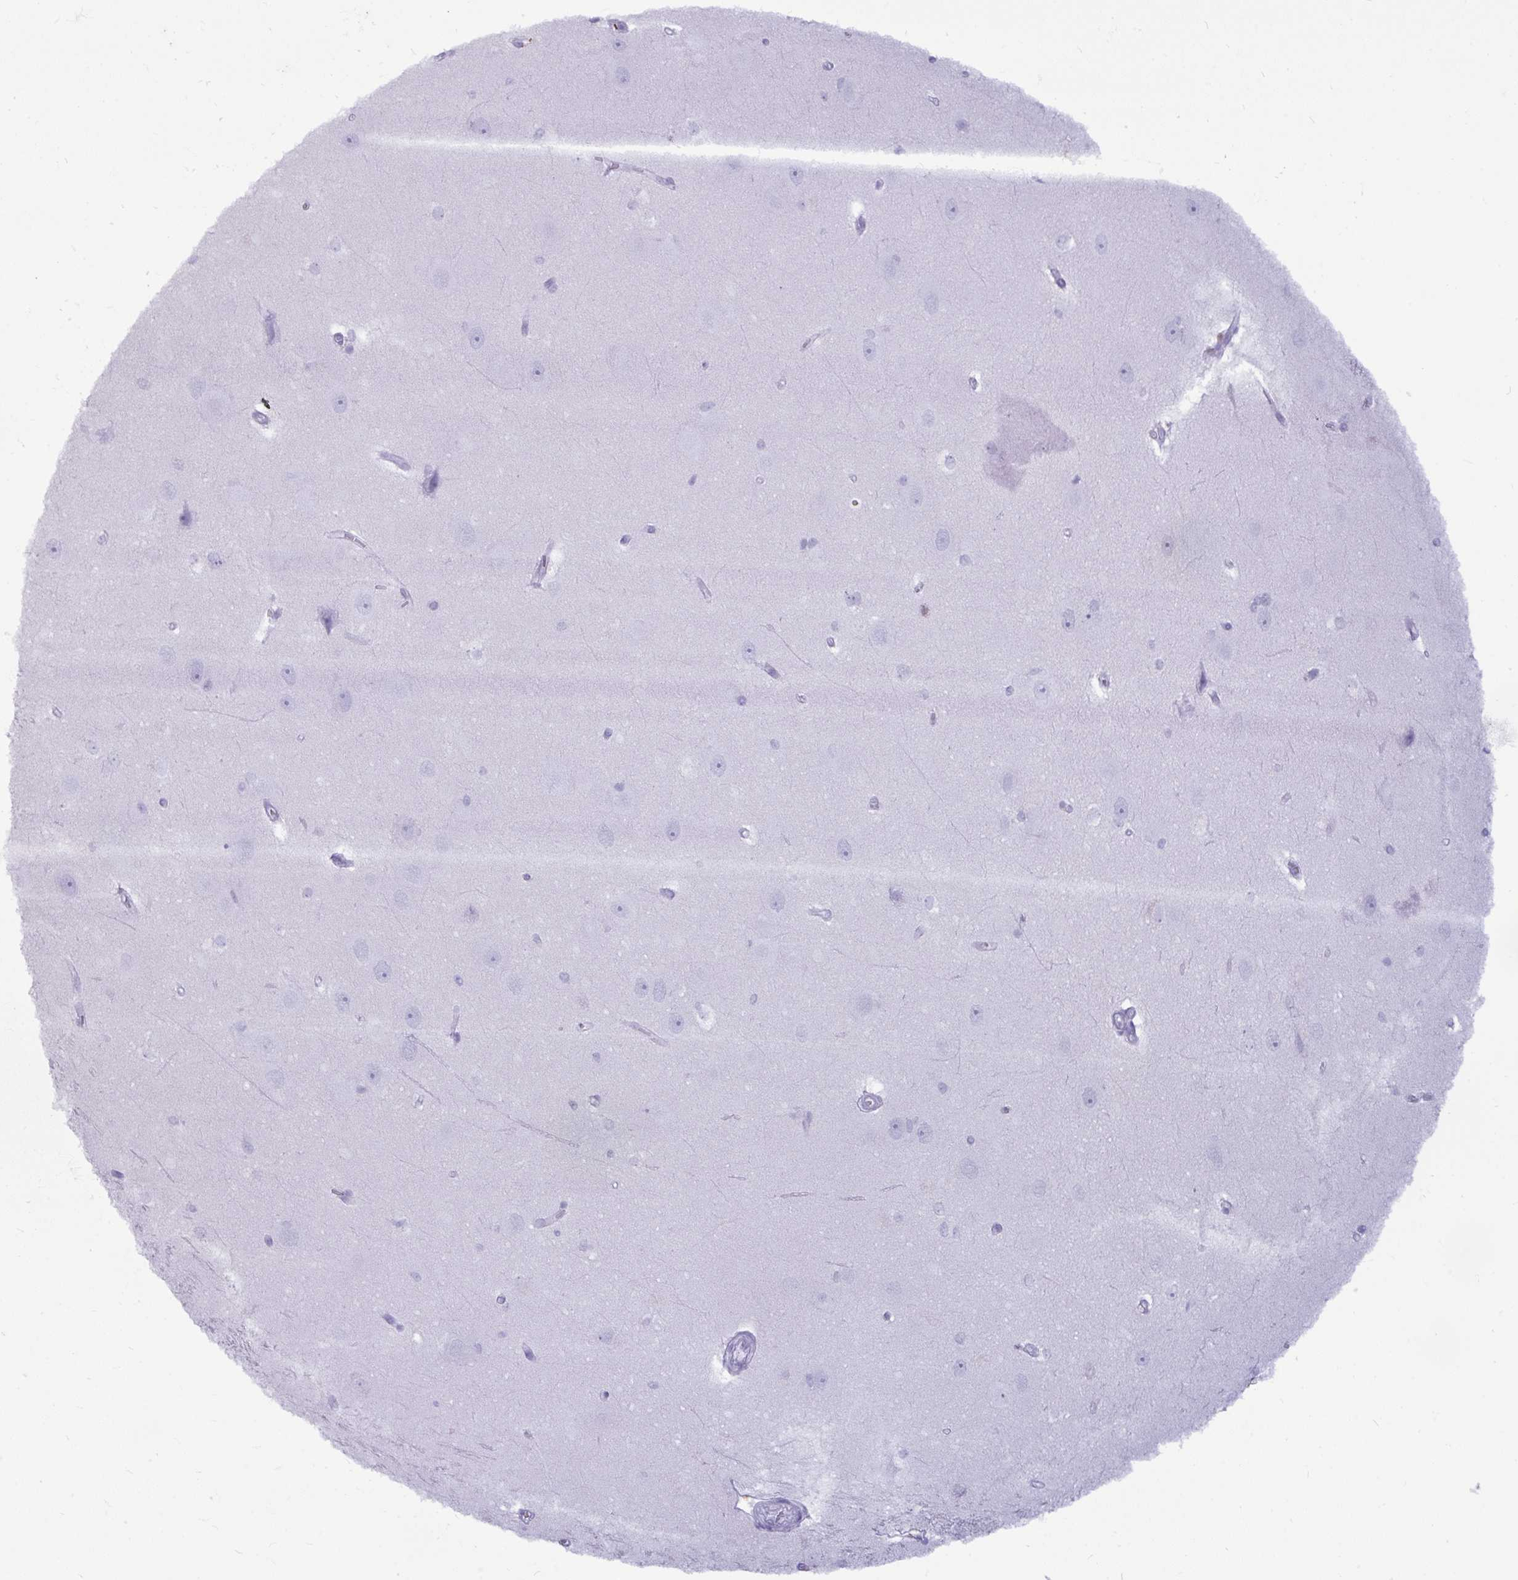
{"staining": {"intensity": "negative", "quantity": "none", "location": "none"}, "tissue": "hippocampus", "cell_type": "Glial cells", "image_type": "normal", "snomed": [{"axis": "morphology", "description": "Normal tissue, NOS"}, {"axis": "topography", "description": "Cerebral cortex"}, {"axis": "topography", "description": "Hippocampus"}], "caption": "High magnification brightfield microscopy of benign hippocampus stained with DAB (3,3'-diaminobenzidine) (brown) and counterstained with hematoxylin (blue): glial cells show no significant positivity. (DAB immunohistochemistry (IHC) with hematoxylin counter stain).", "gene": "ANKRD60", "patient": {"sex": "female", "age": 19}}